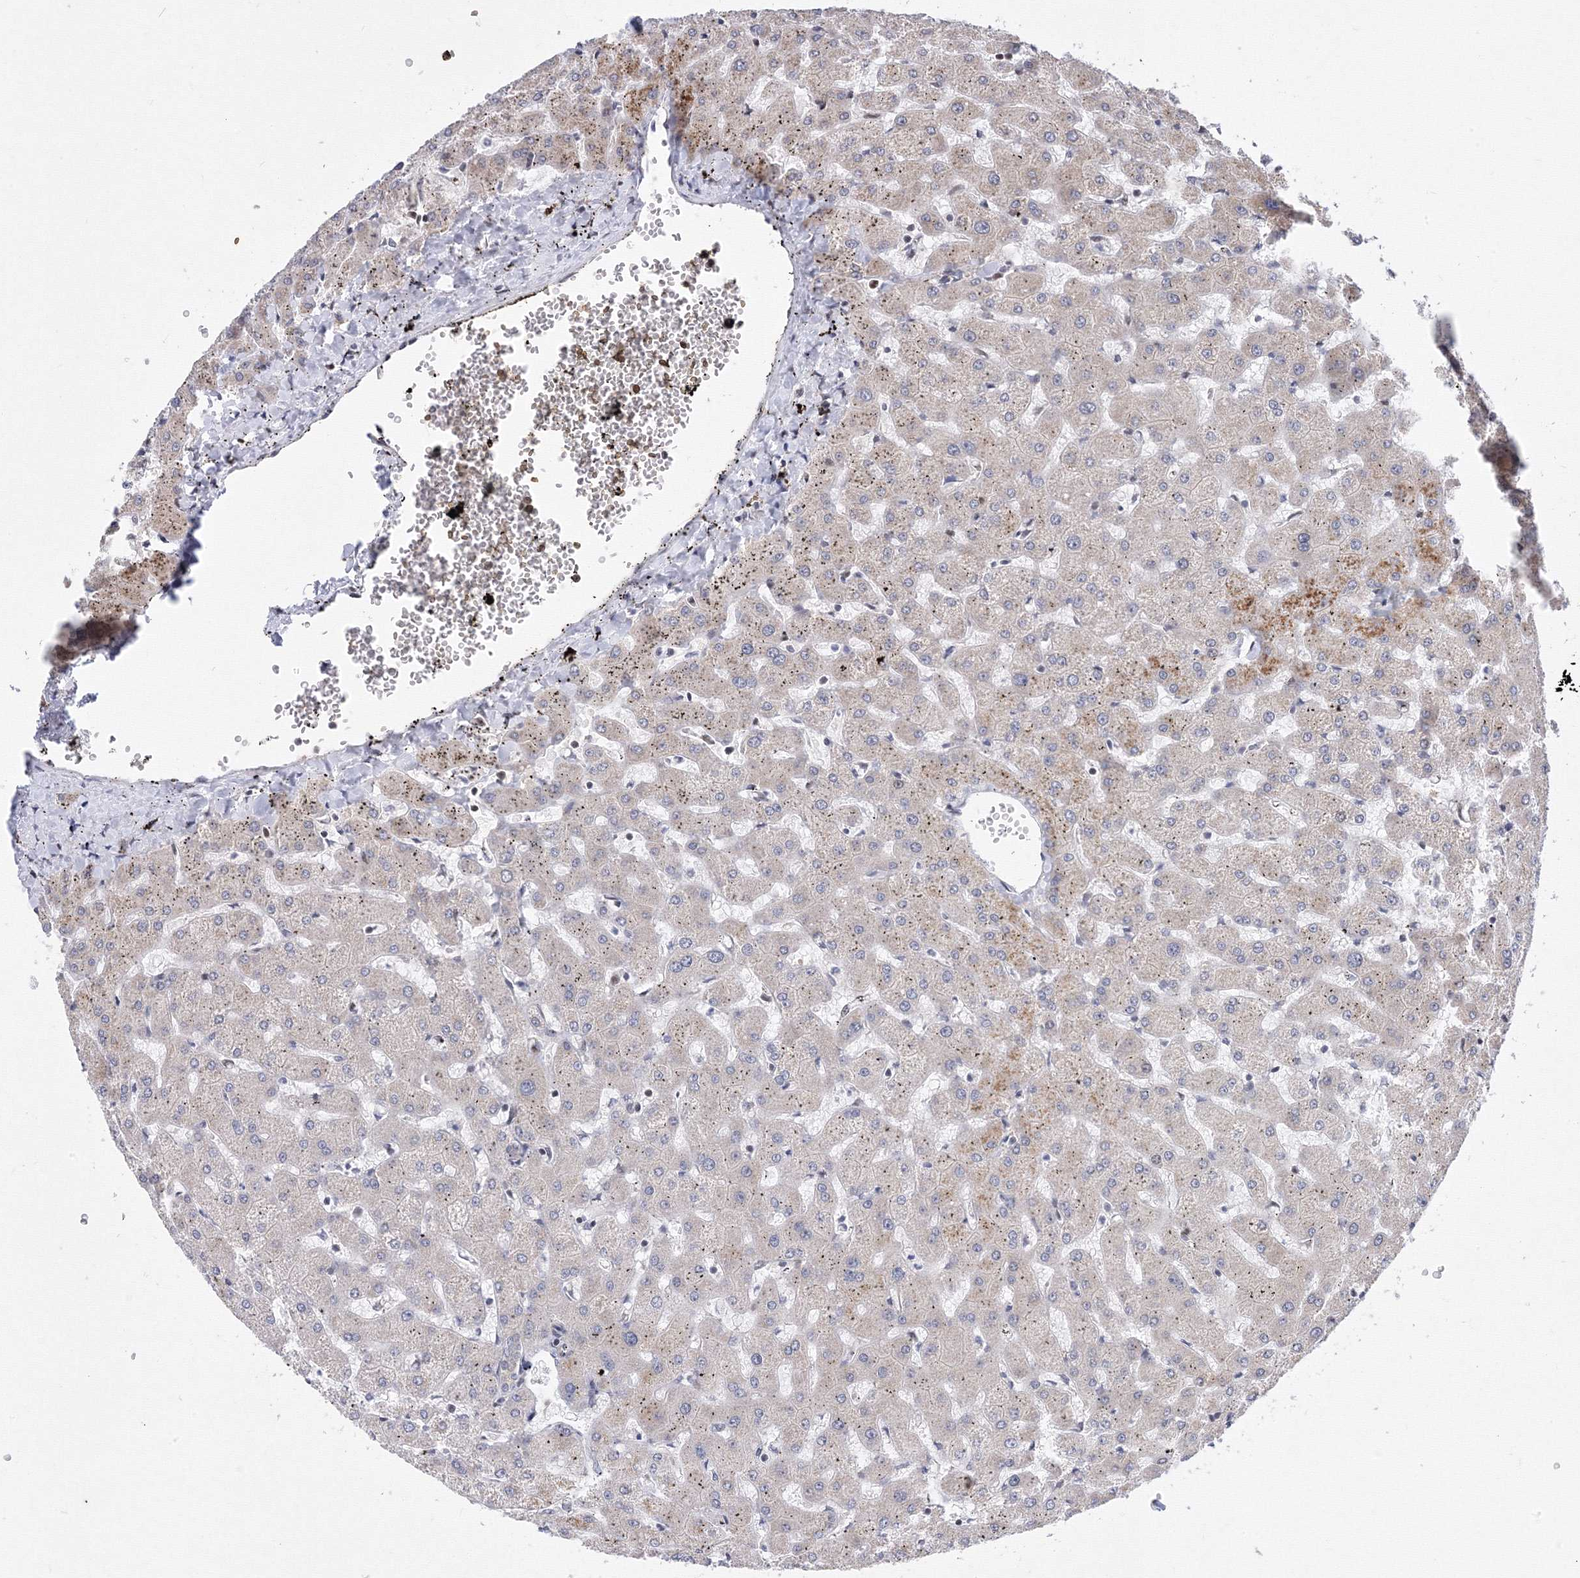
{"staining": {"intensity": "weak", "quantity": "25%-75%", "location": "cytoplasmic/membranous"}, "tissue": "liver", "cell_type": "Cholangiocytes", "image_type": "normal", "snomed": [{"axis": "morphology", "description": "Normal tissue, NOS"}, {"axis": "topography", "description": "Liver"}], "caption": "This micrograph displays IHC staining of unremarkable human liver, with low weak cytoplasmic/membranous positivity in about 25%-75% of cholangiocytes.", "gene": "GPN1", "patient": {"sex": "female", "age": 63}}